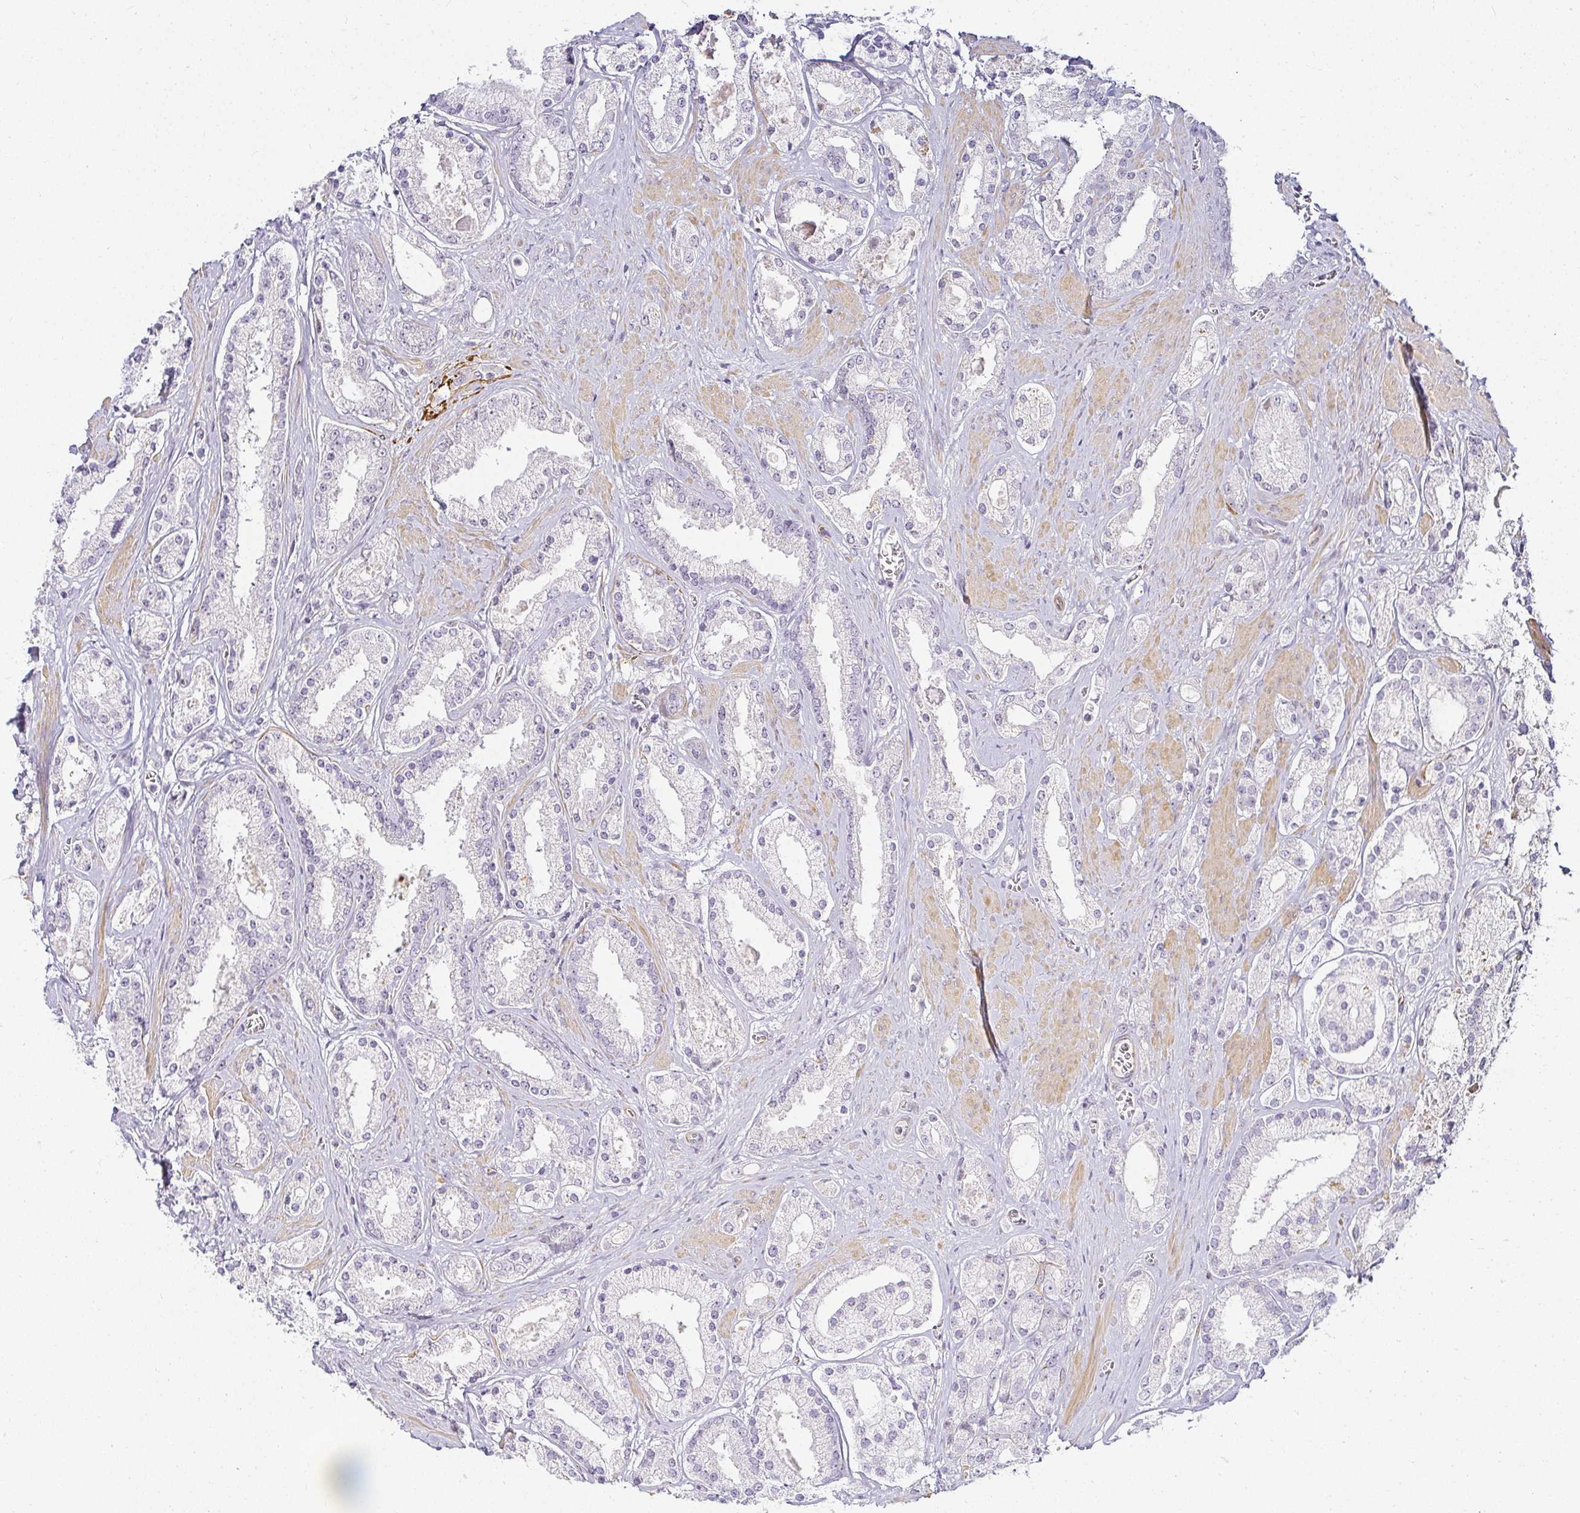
{"staining": {"intensity": "negative", "quantity": "none", "location": "none"}, "tissue": "prostate cancer", "cell_type": "Tumor cells", "image_type": "cancer", "snomed": [{"axis": "morphology", "description": "Adenocarcinoma, High grade"}, {"axis": "topography", "description": "Prostate"}], "caption": "A high-resolution photomicrograph shows immunohistochemistry staining of prostate adenocarcinoma (high-grade), which shows no significant positivity in tumor cells.", "gene": "ACAN", "patient": {"sex": "male", "age": 67}}